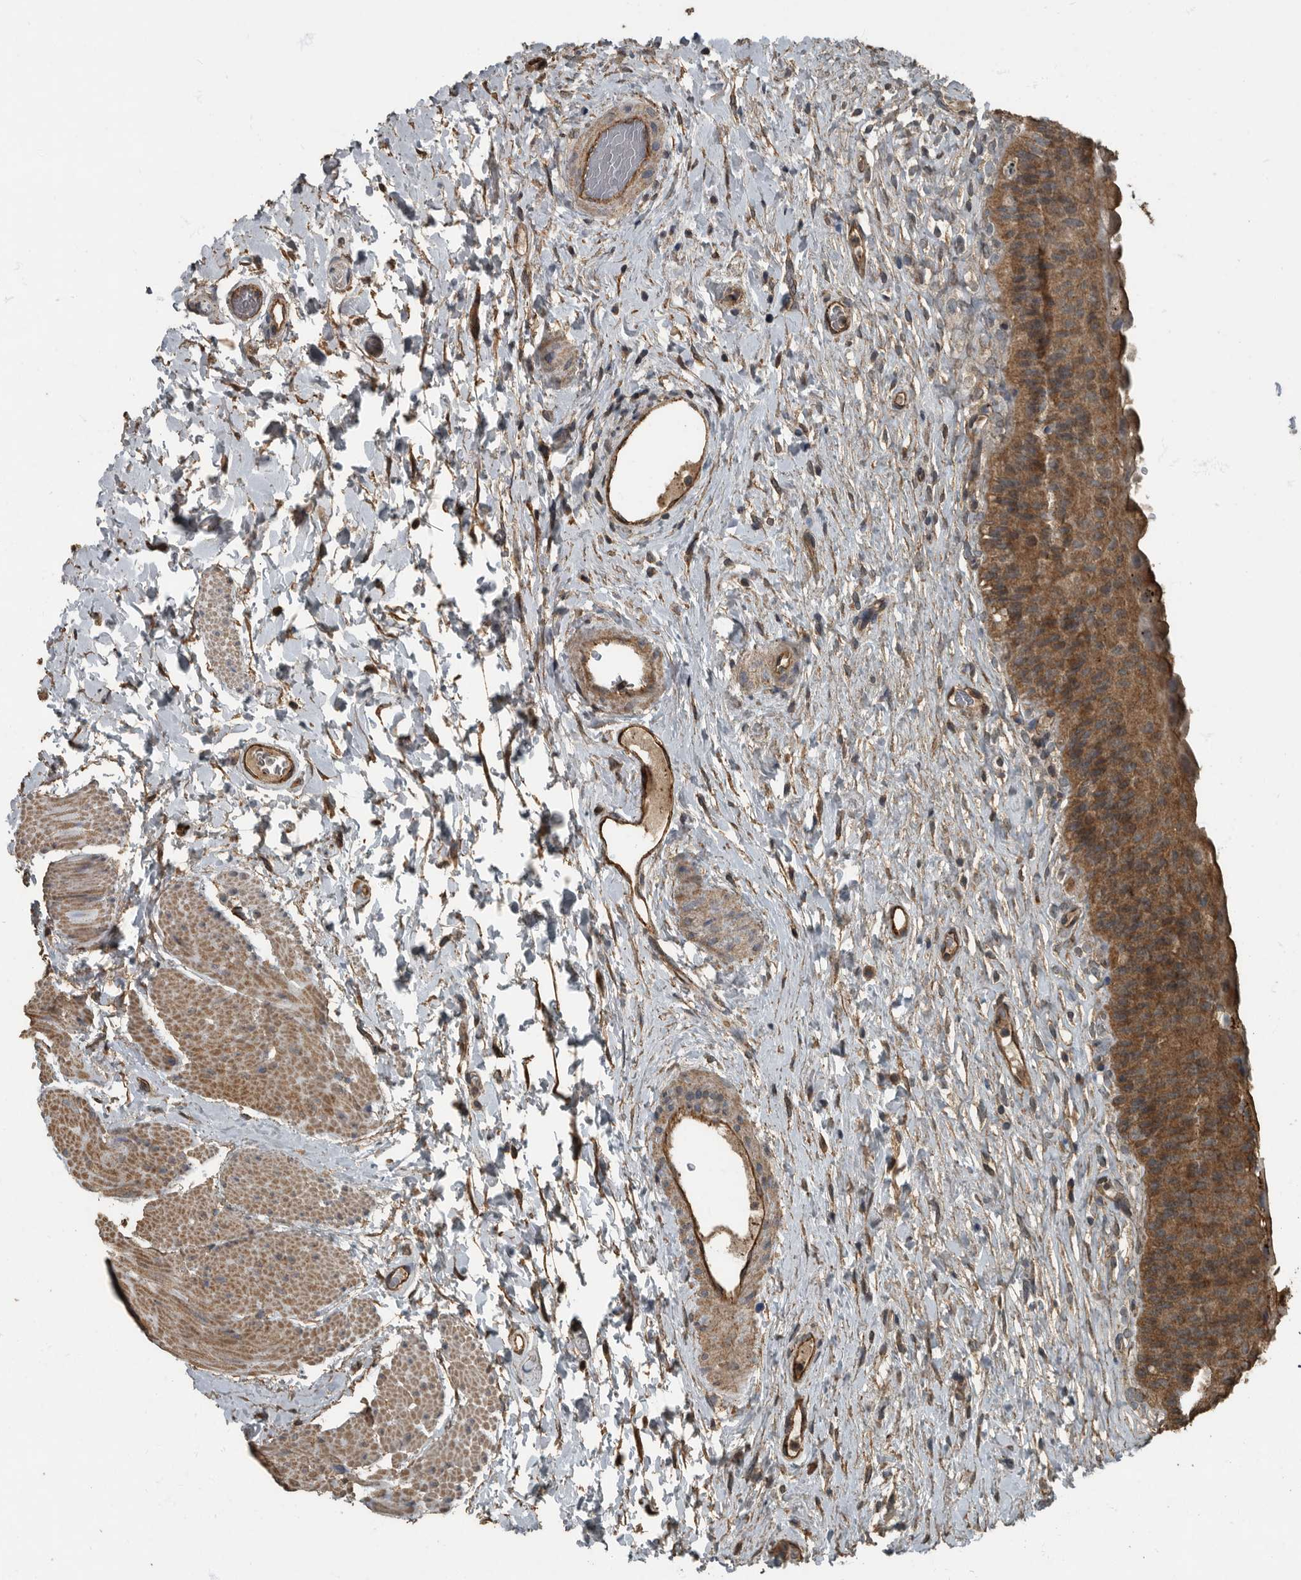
{"staining": {"intensity": "strong", "quantity": ">75%", "location": "cytoplasmic/membranous"}, "tissue": "urinary bladder", "cell_type": "Urothelial cells", "image_type": "normal", "snomed": [{"axis": "morphology", "description": "Normal tissue, NOS"}, {"axis": "topography", "description": "Urinary bladder"}], "caption": "IHC (DAB (3,3'-diaminobenzidine)) staining of unremarkable human urinary bladder demonstrates strong cytoplasmic/membranous protein expression in about >75% of urothelial cells. (Stains: DAB (3,3'-diaminobenzidine) in brown, nuclei in blue, Microscopy: brightfield microscopy at high magnification).", "gene": "IL15RA", "patient": {"sex": "male", "age": 74}}